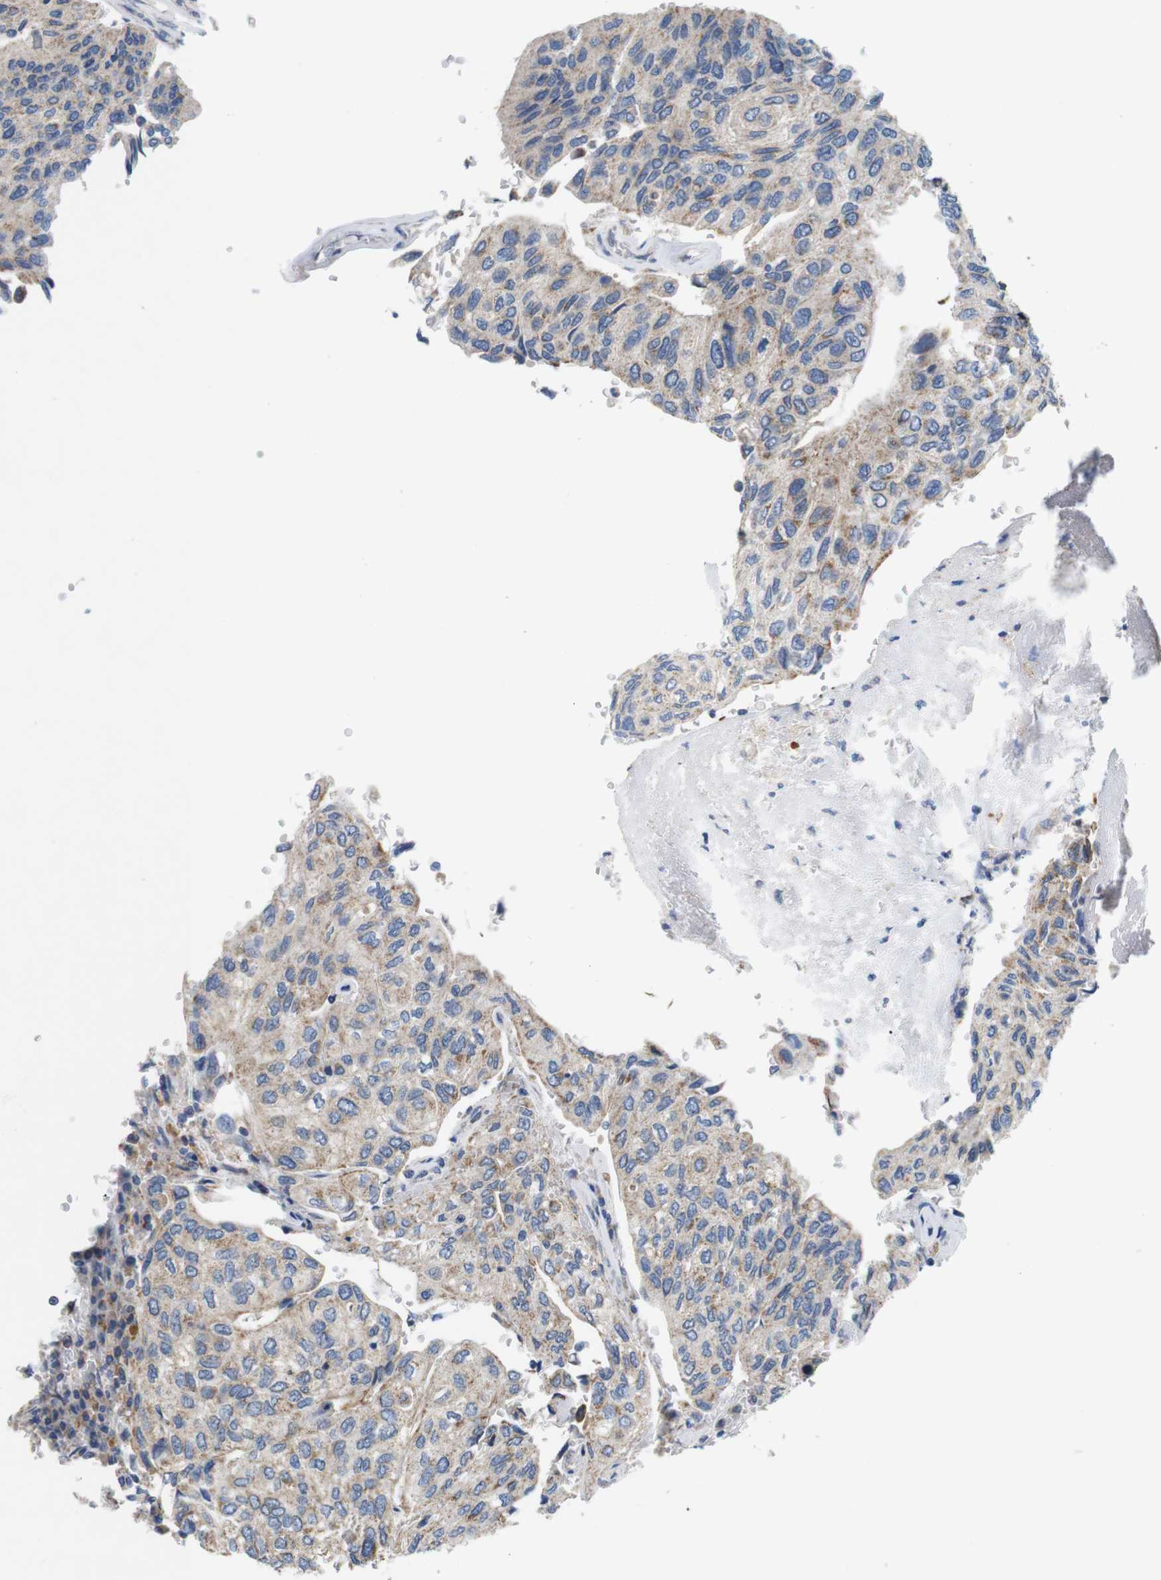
{"staining": {"intensity": "weak", "quantity": "25%-75%", "location": "cytoplasmic/membranous"}, "tissue": "urothelial cancer", "cell_type": "Tumor cells", "image_type": "cancer", "snomed": [{"axis": "morphology", "description": "Urothelial carcinoma, High grade"}, {"axis": "topography", "description": "Urinary bladder"}], "caption": "The photomicrograph shows a brown stain indicating the presence of a protein in the cytoplasmic/membranous of tumor cells in urothelial carcinoma (high-grade).", "gene": "F2RL1", "patient": {"sex": "male", "age": 66}}